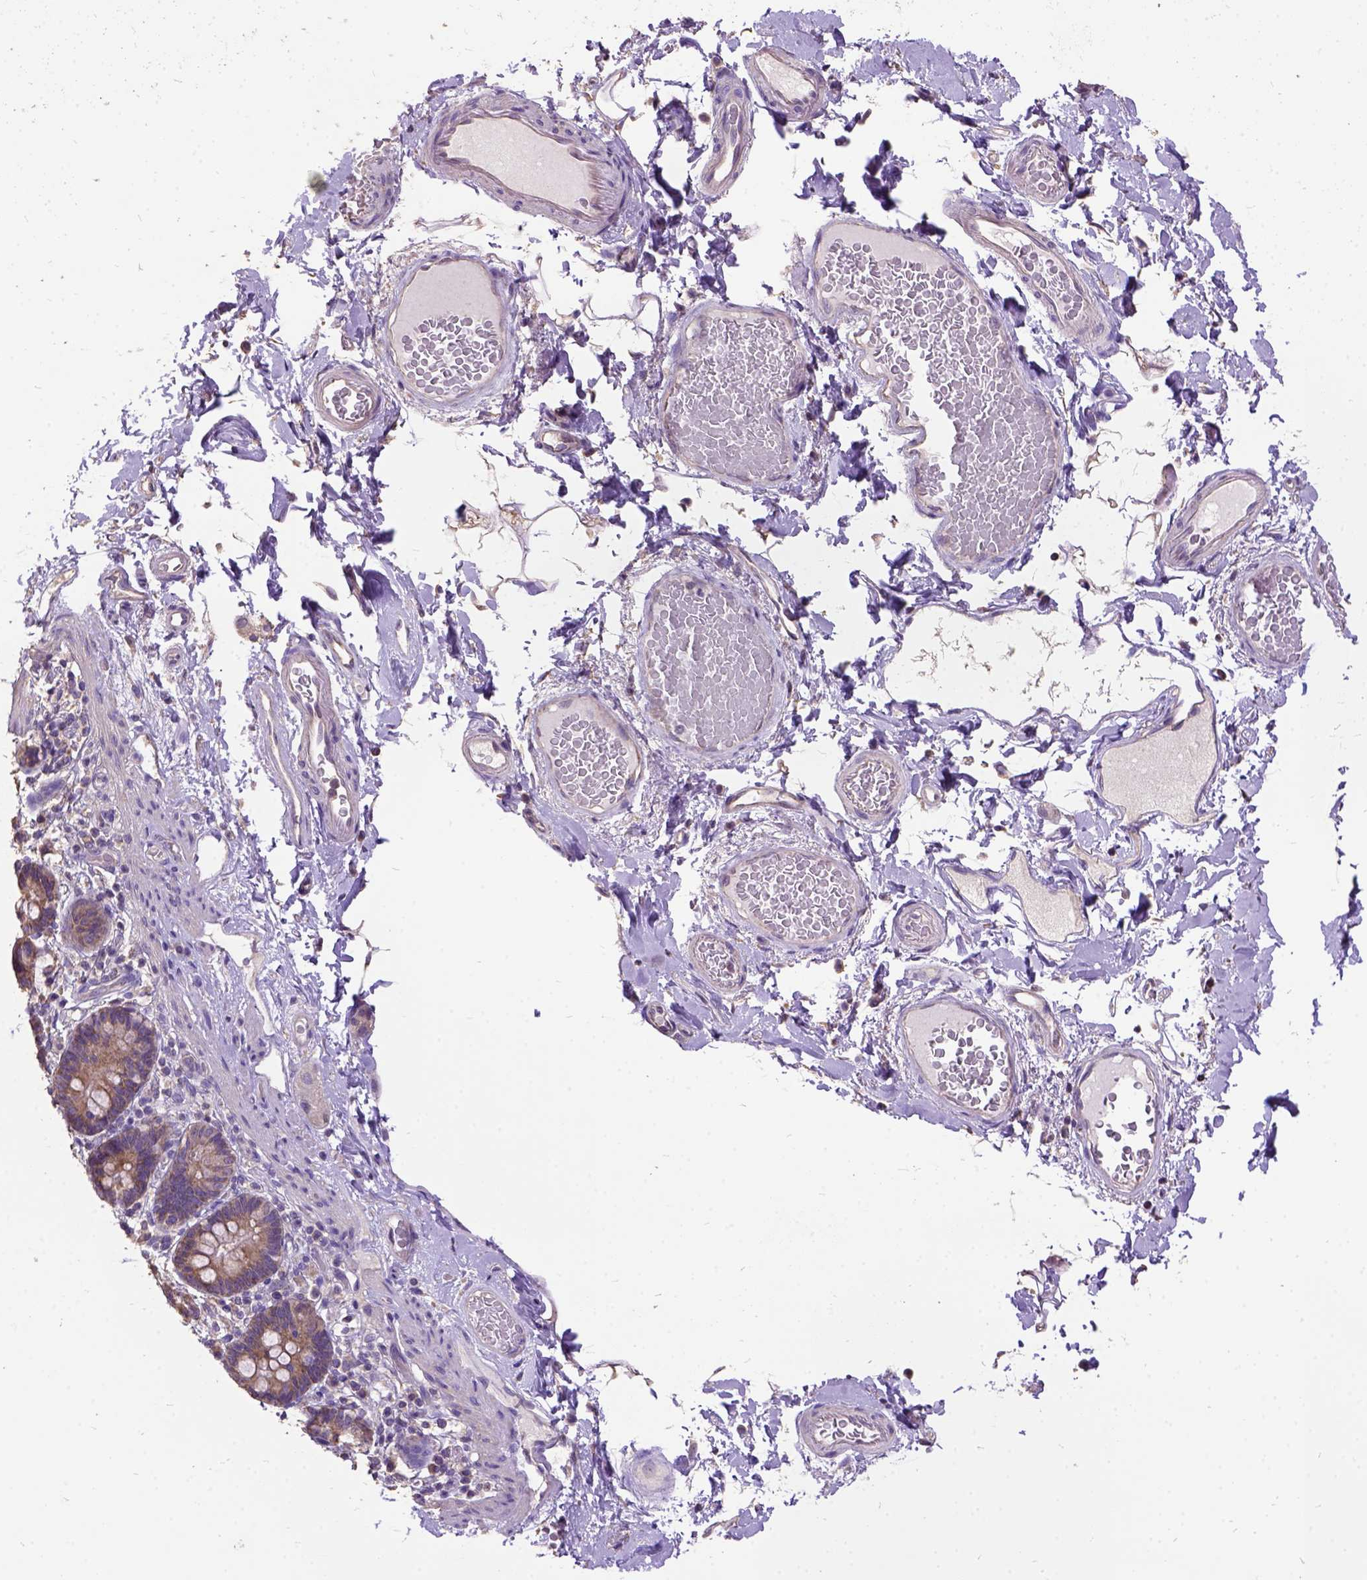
{"staining": {"intensity": "negative", "quantity": "none", "location": "none"}, "tissue": "smooth muscle", "cell_type": "Smooth muscle cells", "image_type": "normal", "snomed": [{"axis": "morphology", "description": "Normal tissue, NOS"}, {"axis": "topography", "description": "Smooth muscle"}, {"axis": "topography", "description": "Colon"}], "caption": "Smooth muscle was stained to show a protein in brown. There is no significant positivity in smooth muscle cells. (DAB IHC, high magnification).", "gene": "DQX1", "patient": {"sex": "male", "age": 73}}